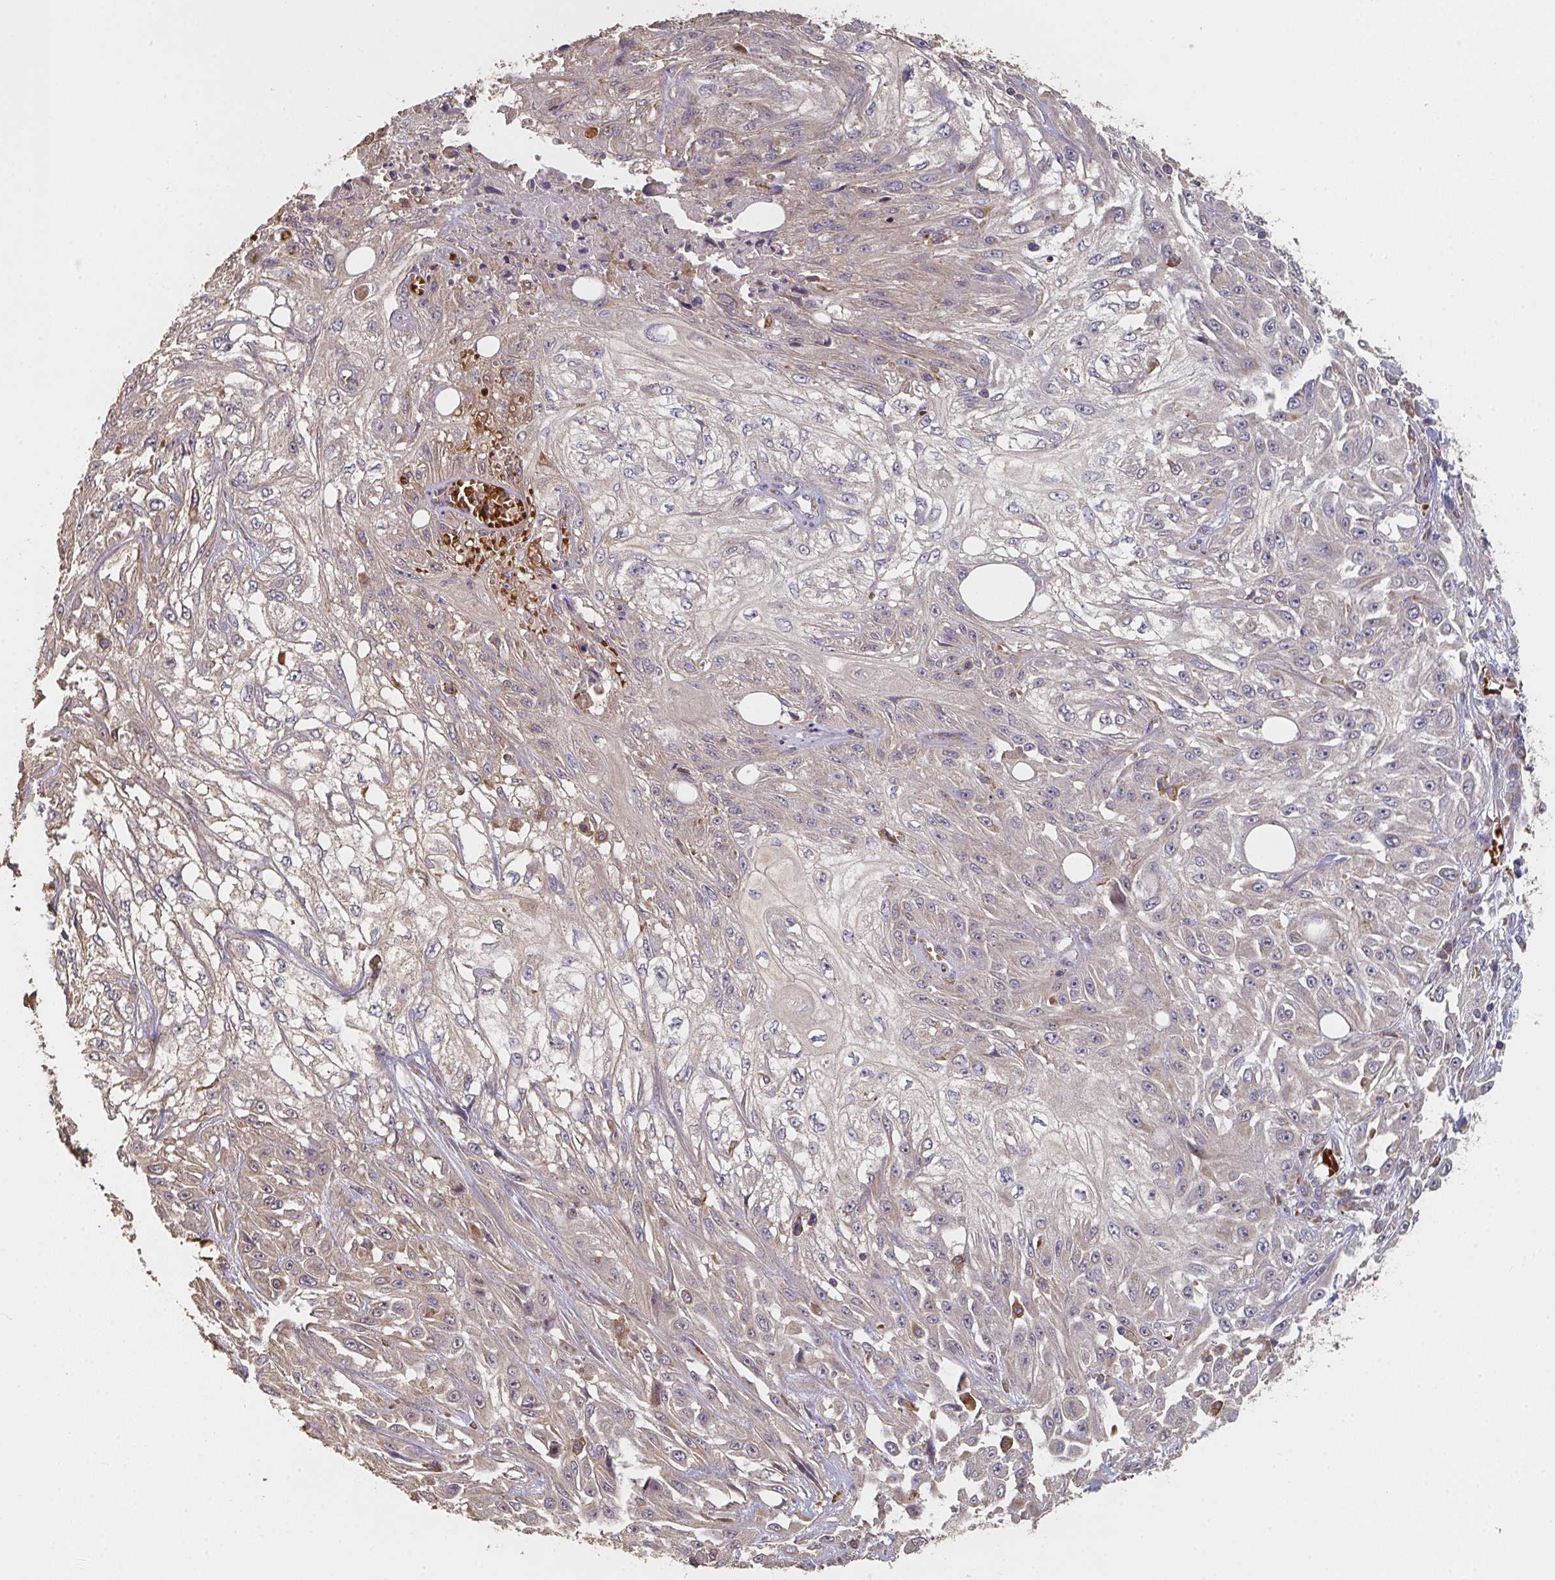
{"staining": {"intensity": "weak", "quantity": "<25%", "location": "cytoplasmic/membranous"}, "tissue": "skin cancer", "cell_type": "Tumor cells", "image_type": "cancer", "snomed": [{"axis": "morphology", "description": "Squamous cell carcinoma, NOS"}, {"axis": "morphology", "description": "Squamous cell carcinoma, metastatic, NOS"}, {"axis": "topography", "description": "Skin"}, {"axis": "topography", "description": "Lymph node"}], "caption": "DAB (3,3'-diaminobenzidine) immunohistochemical staining of skin cancer reveals no significant staining in tumor cells.", "gene": "POLG", "patient": {"sex": "male", "age": 75}}